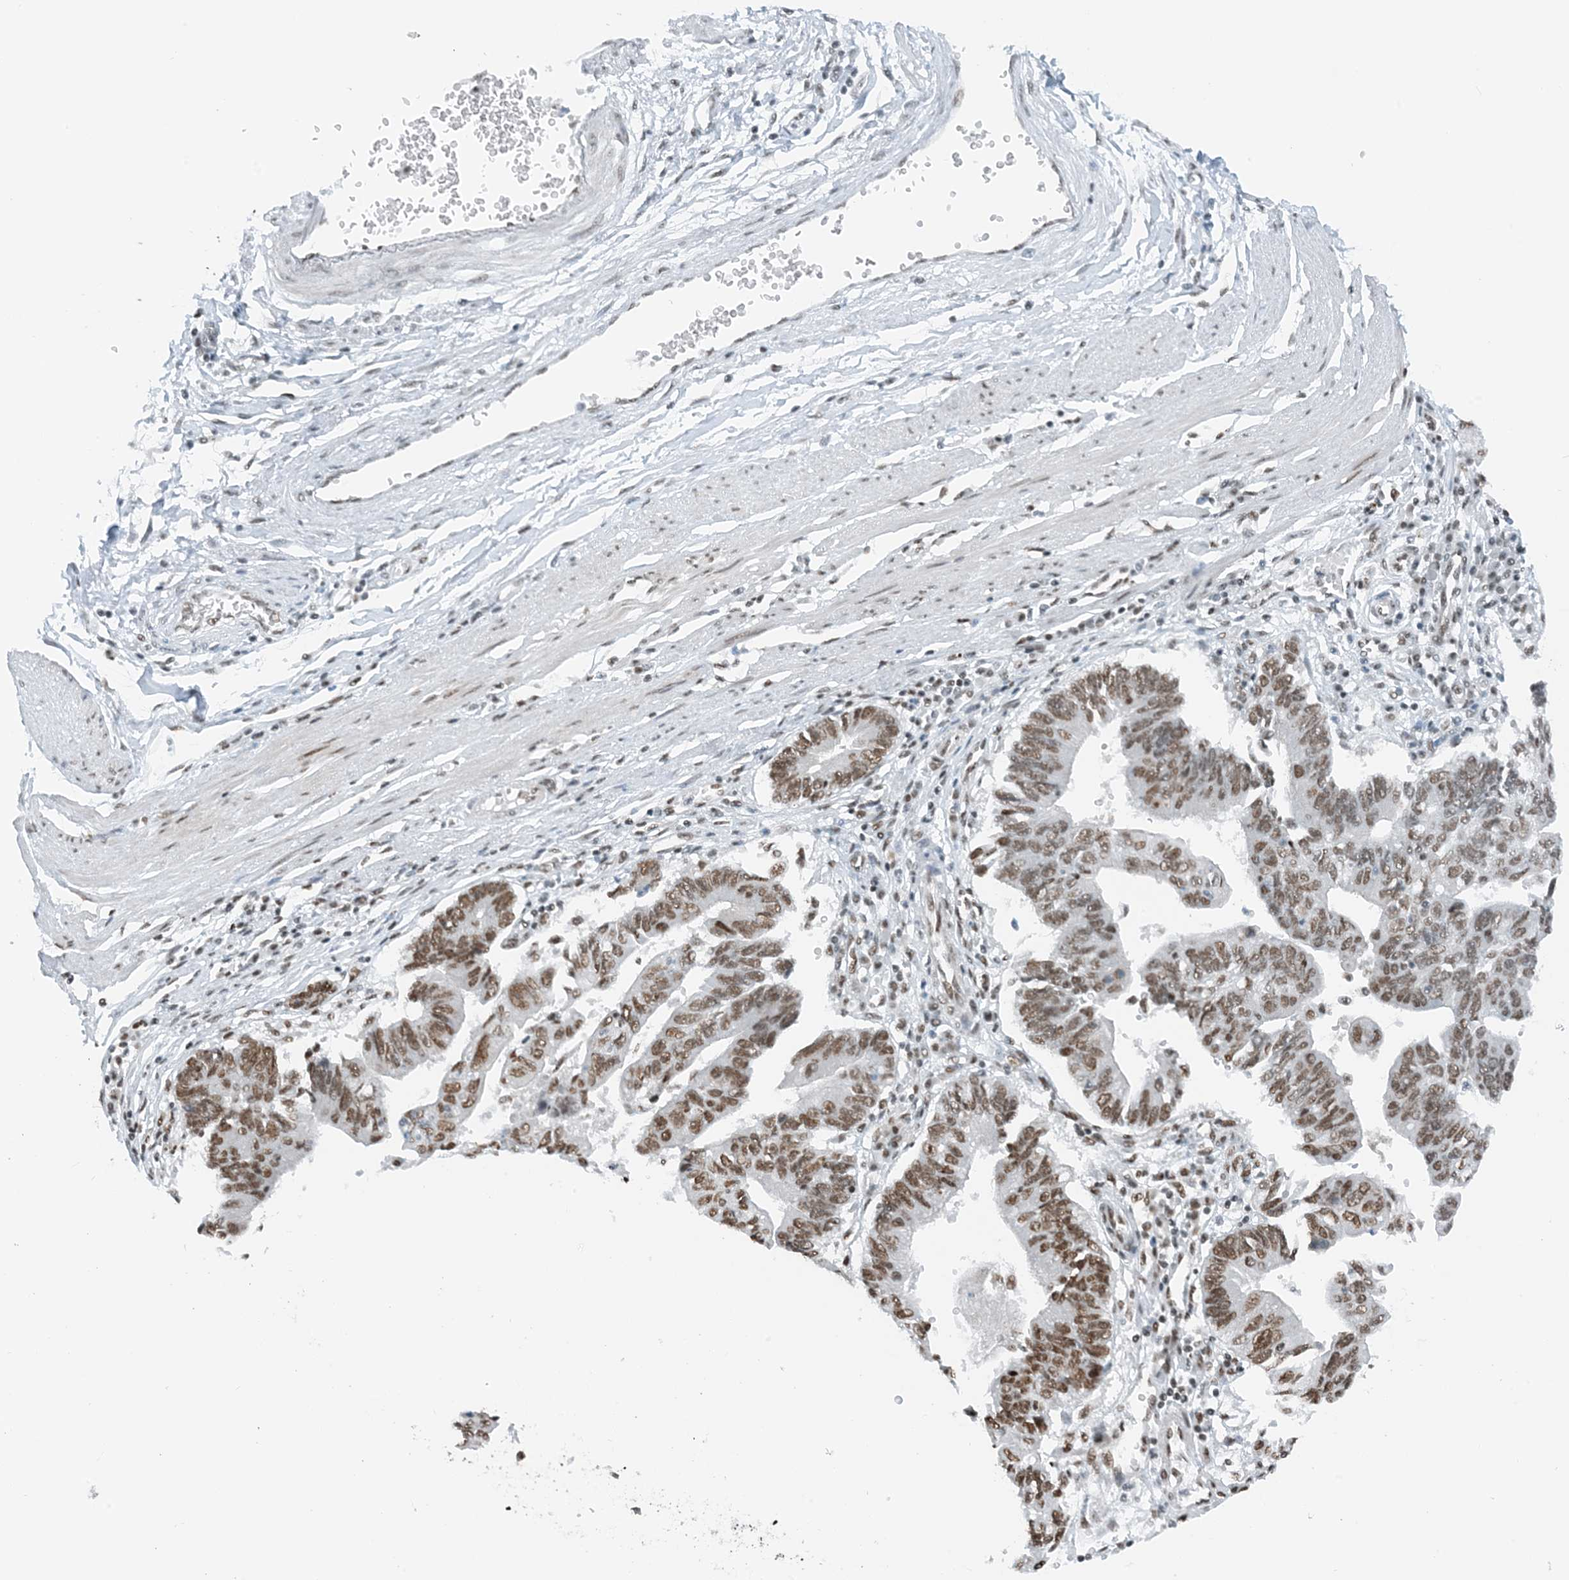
{"staining": {"intensity": "moderate", "quantity": ">75%", "location": "nuclear"}, "tissue": "stomach cancer", "cell_type": "Tumor cells", "image_type": "cancer", "snomed": [{"axis": "morphology", "description": "Adenocarcinoma, NOS"}, {"axis": "topography", "description": "Stomach"}], "caption": "DAB immunohistochemical staining of human stomach adenocarcinoma reveals moderate nuclear protein positivity in approximately >75% of tumor cells.", "gene": "ZNF500", "patient": {"sex": "male", "age": 59}}